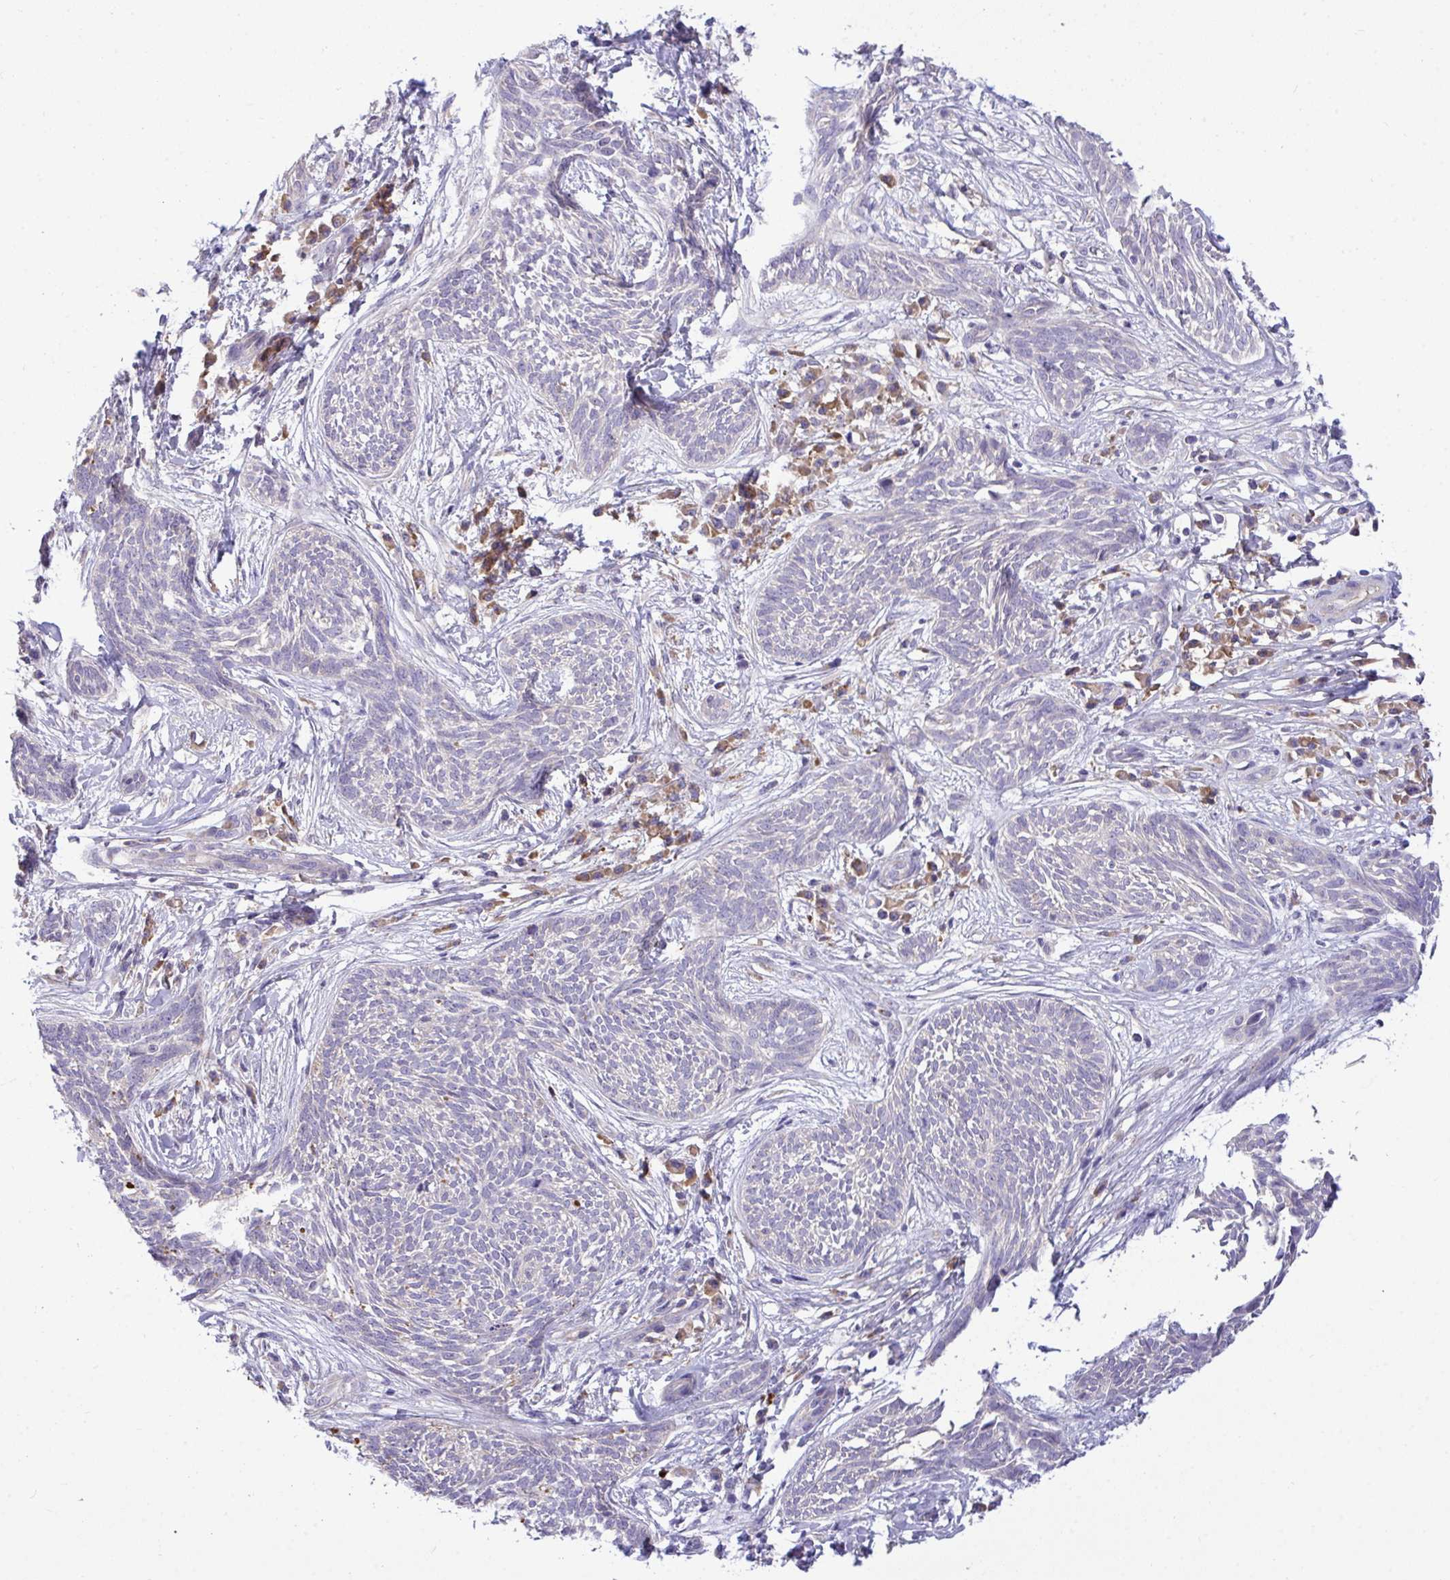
{"staining": {"intensity": "negative", "quantity": "none", "location": "none"}, "tissue": "skin cancer", "cell_type": "Tumor cells", "image_type": "cancer", "snomed": [{"axis": "morphology", "description": "Basal cell carcinoma"}, {"axis": "topography", "description": "Skin"}, {"axis": "topography", "description": "Skin, foot"}], "caption": "This is an IHC image of skin basal cell carcinoma. There is no staining in tumor cells.", "gene": "ZNF581", "patient": {"sex": "female", "age": 86}}